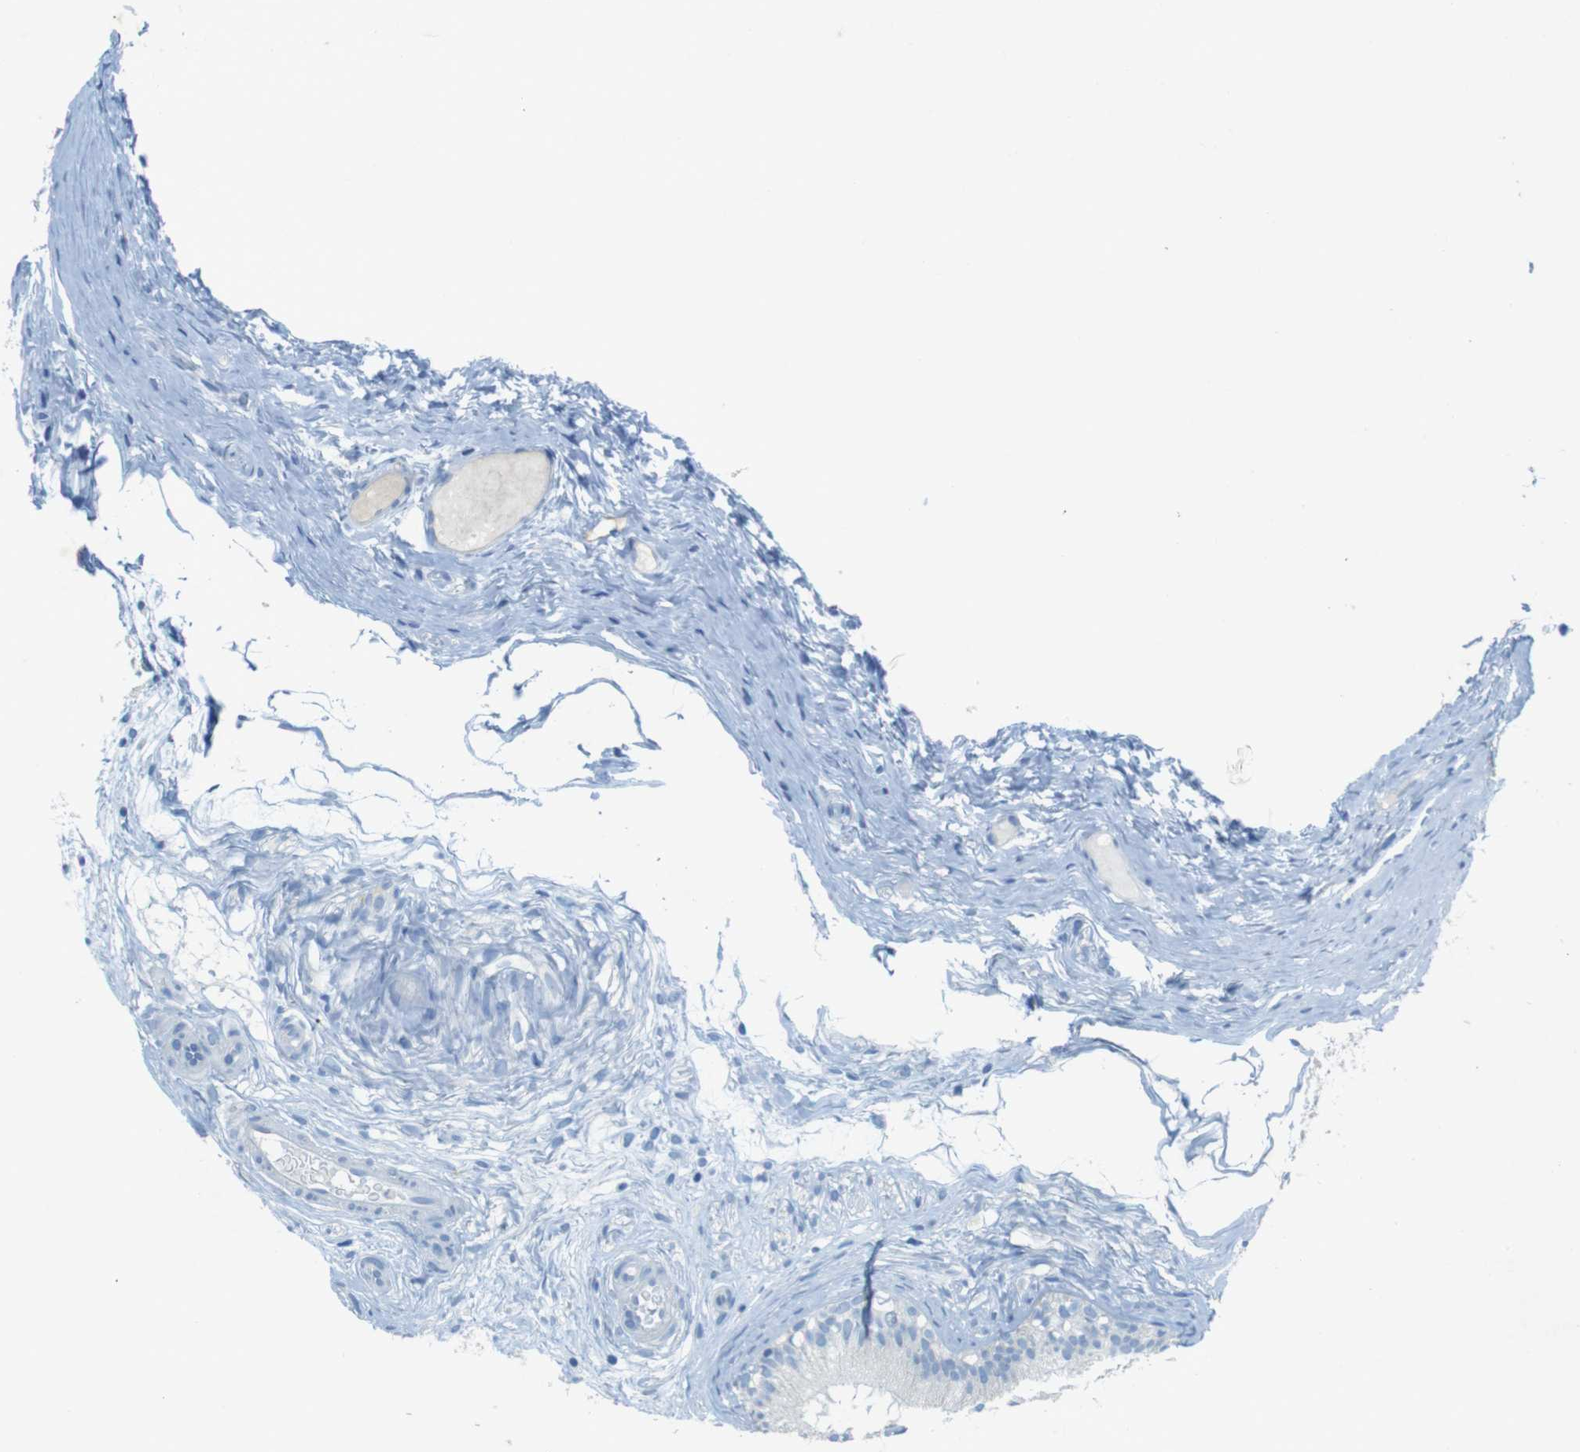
{"staining": {"intensity": "negative", "quantity": "none", "location": "none"}, "tissue": "epididymis", "cell_type": "Glandular cells", "image_type": "normal", "snomed": [{"axis": "morphology", "description": "Normal tissue, NOS"}, {"axis": "morphology", "description": "Atrophy, NOS"}, {"axis": "topography", "description": "Testis"}, {"axis": "topography", "description": "Epididymis"}], "caption": "Human epididymis stained for a protein using immunohistochemistry reveals no staining in glandular cells.", "gene": "CD320", "patient": {"sex": "male", "age": 18}}